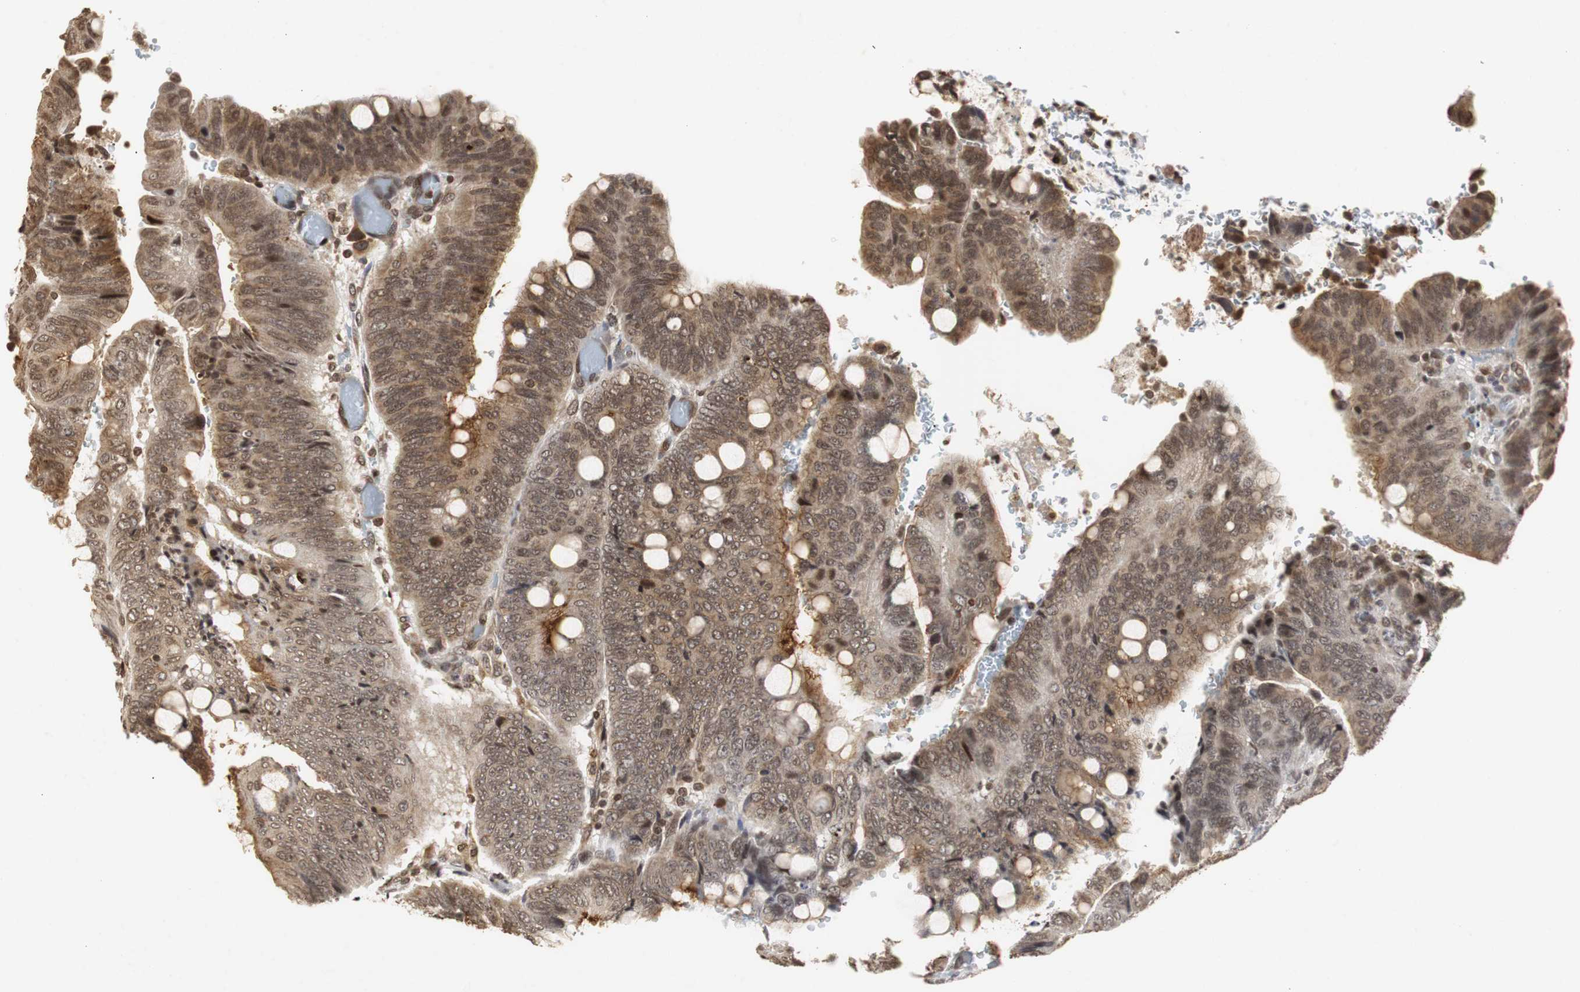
{"staining": {"intensity": "moderate", "quantity": ">75%", "location": "cytoplasmic/membranous,nuclear"}, "tissue": "colorectal cancer", "cell_type": "Tumor cells", "image_type": "cancer", "snomed": [{"axis": "morphology", "description": "Normal tissue, NOS"}, {"axis": "morphology", "description": "Adenocarcinoma, NOS"}, {"axis": "topography", "description": "Rectum"}, {"axis": "topography", "description": "Peripheral nerve tissue"}], "caption": "An immunohistochemistry (IHC) micrograph of tumor tissue is shown. Protein staining in brown highlights moderate cytoplasmic/membranous and nuclear positivity in adenocarcinoma (colorectal) within tumor cells.", "gene": "ZFC3H1", "patient": {"sex": "male", "age": 92}}